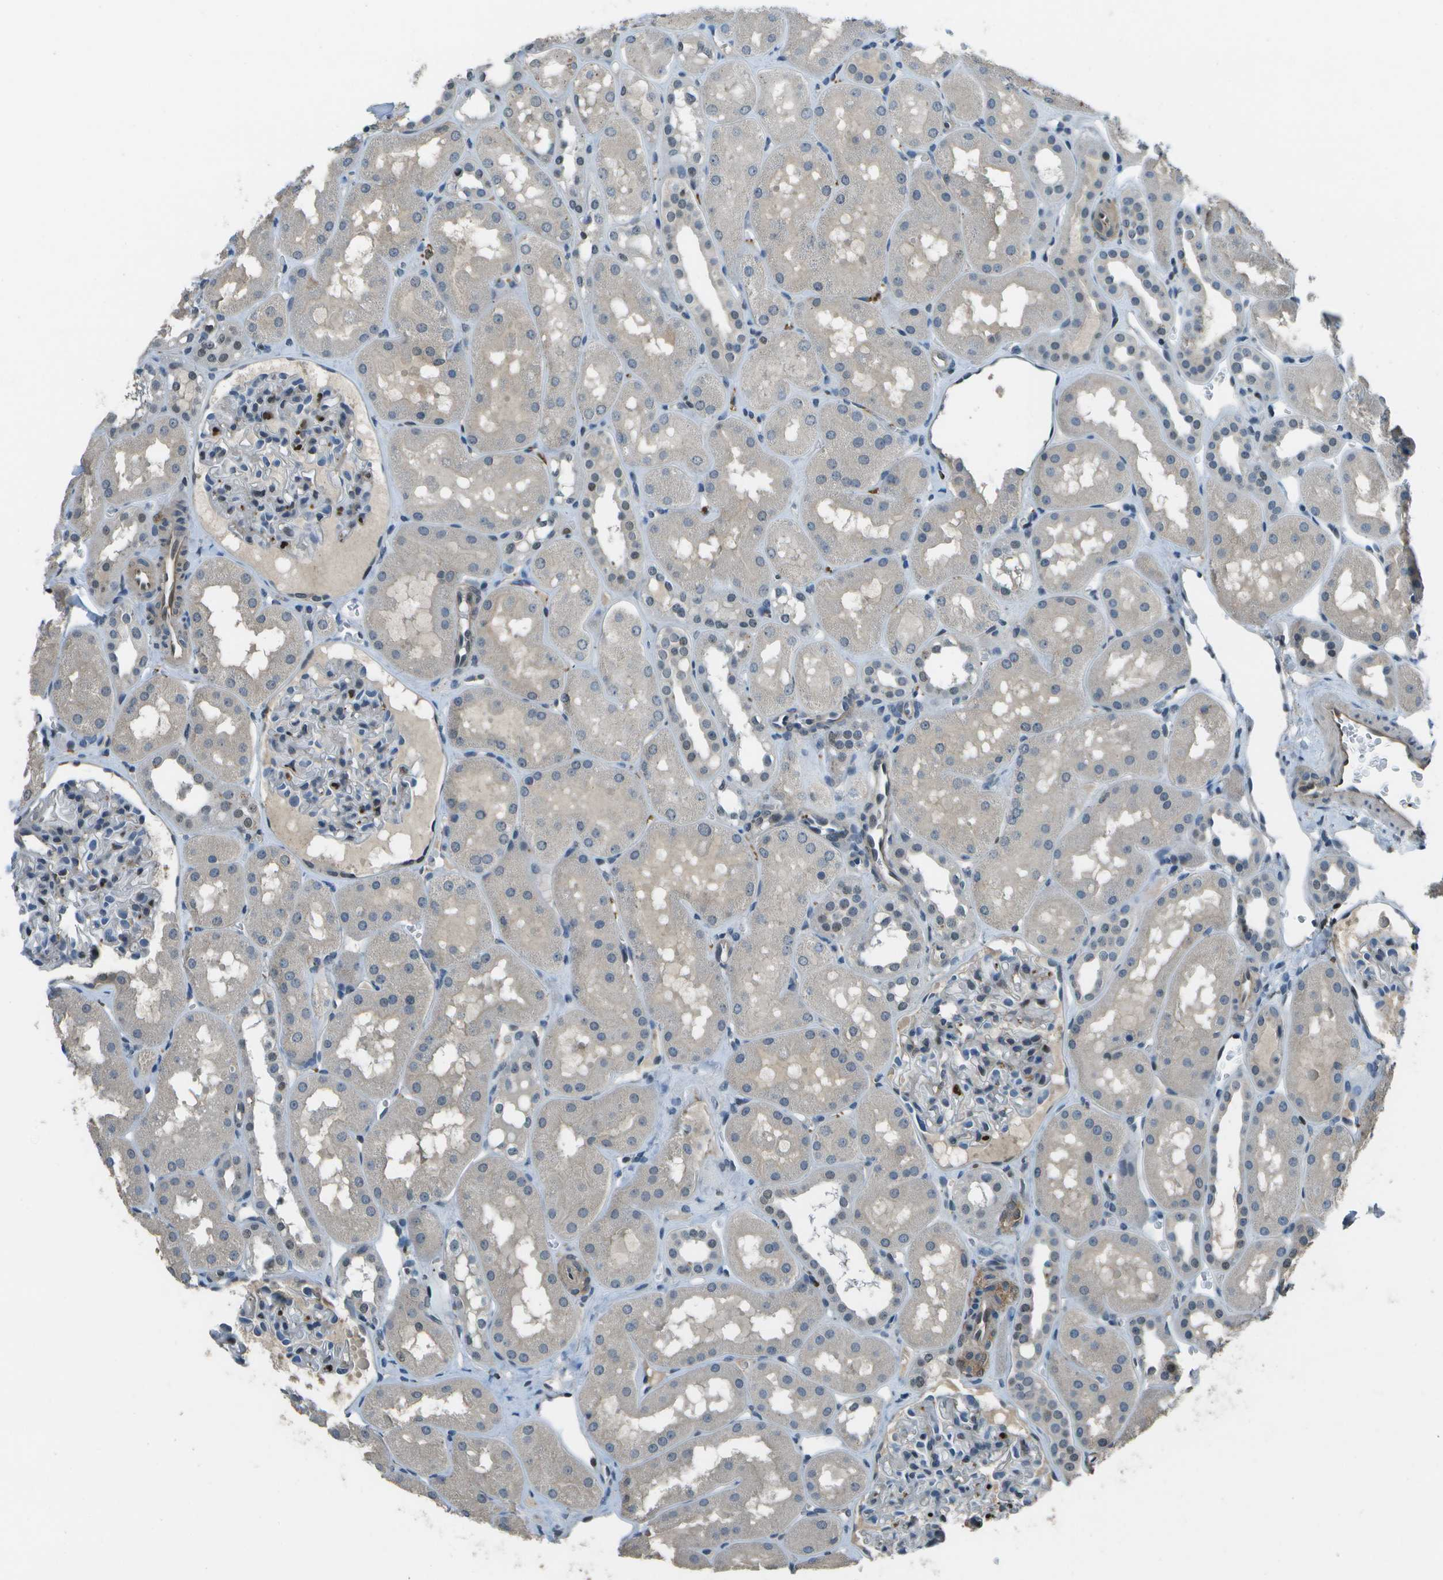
{"staining": {"intensity": "moderate", "quantity": "<25%", "location": "nuclear"}, "tissue": "kidney", "cell_type": "Cells in glomeruli", "image_type": "normal", "snomed": [{"axis": "morphology", "description": "Normal tissue, NOS"}, {"axis": "topography", "description": "Kidney"}, {"axis": "topography", "description": "Urinary bladder"}], "caption": "Moderate nuclear staining for a protein is present in about <25% of cells in glomeruli of benign kidney using immunohistochemistry.", "gene": "PDLIM1", "patient": {"sex": "male", "age": 16}}